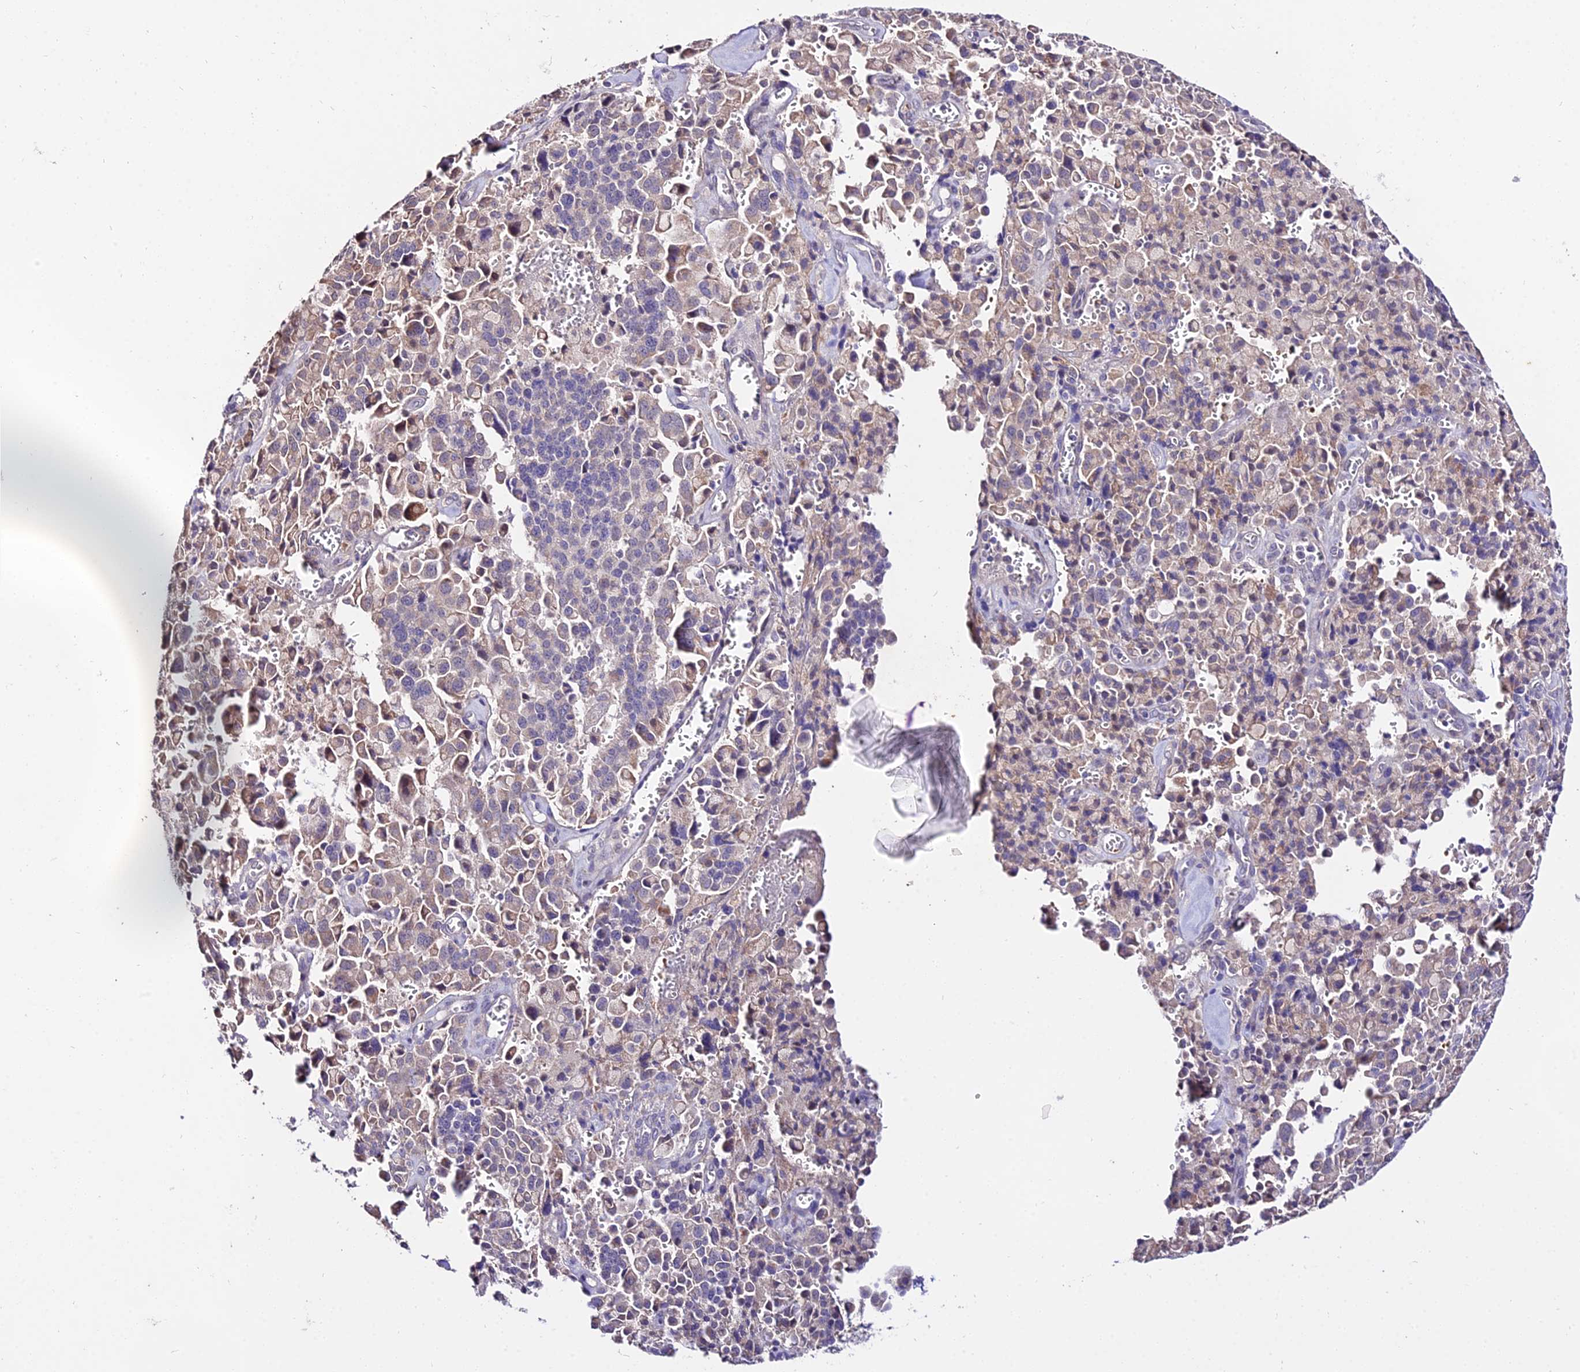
{"staining": {"intensity": "weak", "quantity": "<25%", "location": "cytoplasmic/membranous"}, "tissue": "pancreatic cancer", "cell_type": "Tumor cells", "image_type": "cancer", "snomed": [{"axis": "morphology", "description": "Adenocarcinoma, NOS"}, {"axis": "topography", "description": "Pancreas"}], "caption": "Histopathology image shows no protein positivity in tumor cells of pancreatic cancer (adenocarcinoma) tissue.", "gene": "WDR5B", "patient": {"sex": "male", "age": 65}}